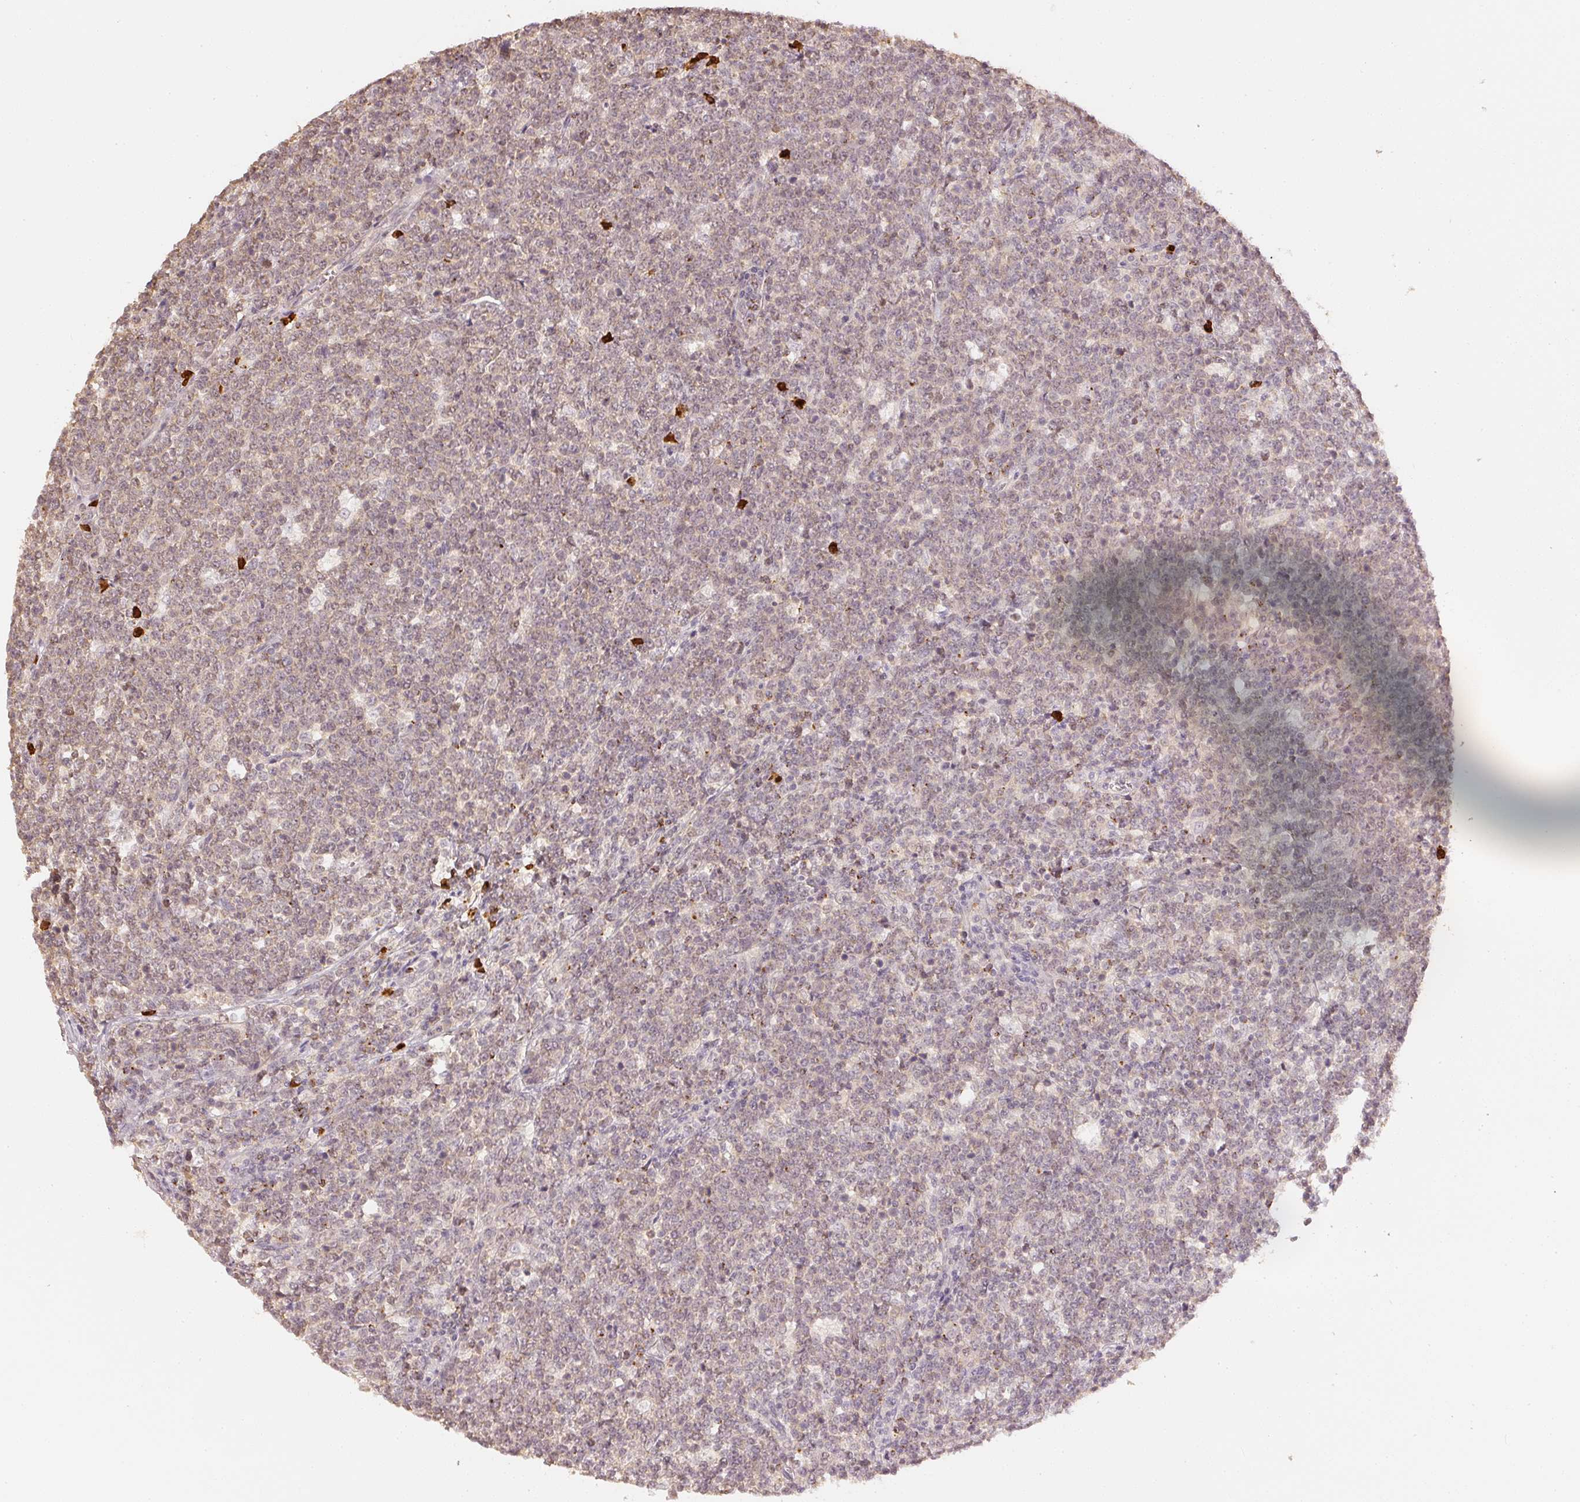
{"staining": {"intensity": "weak", "quantity": "25%-75%", "location": "nuclear"}, "tissue": "lymphoma", "cell_type": "Tumor cells", "image_type": "cancer", "snomed": [{"axis": "morphology", "description": "Malignant lymphoma, non-Hodgkin's type, High grade"}, {"axis": "topography", "description": "Small intestine"}], "caption": "Human lymphoma stained with a brown dye reveals weak nuclear positive expression in approximately 25%-75% of tumor cells.", "gene": "GZMA", "patient": {"sex": "male", "age": 8}}